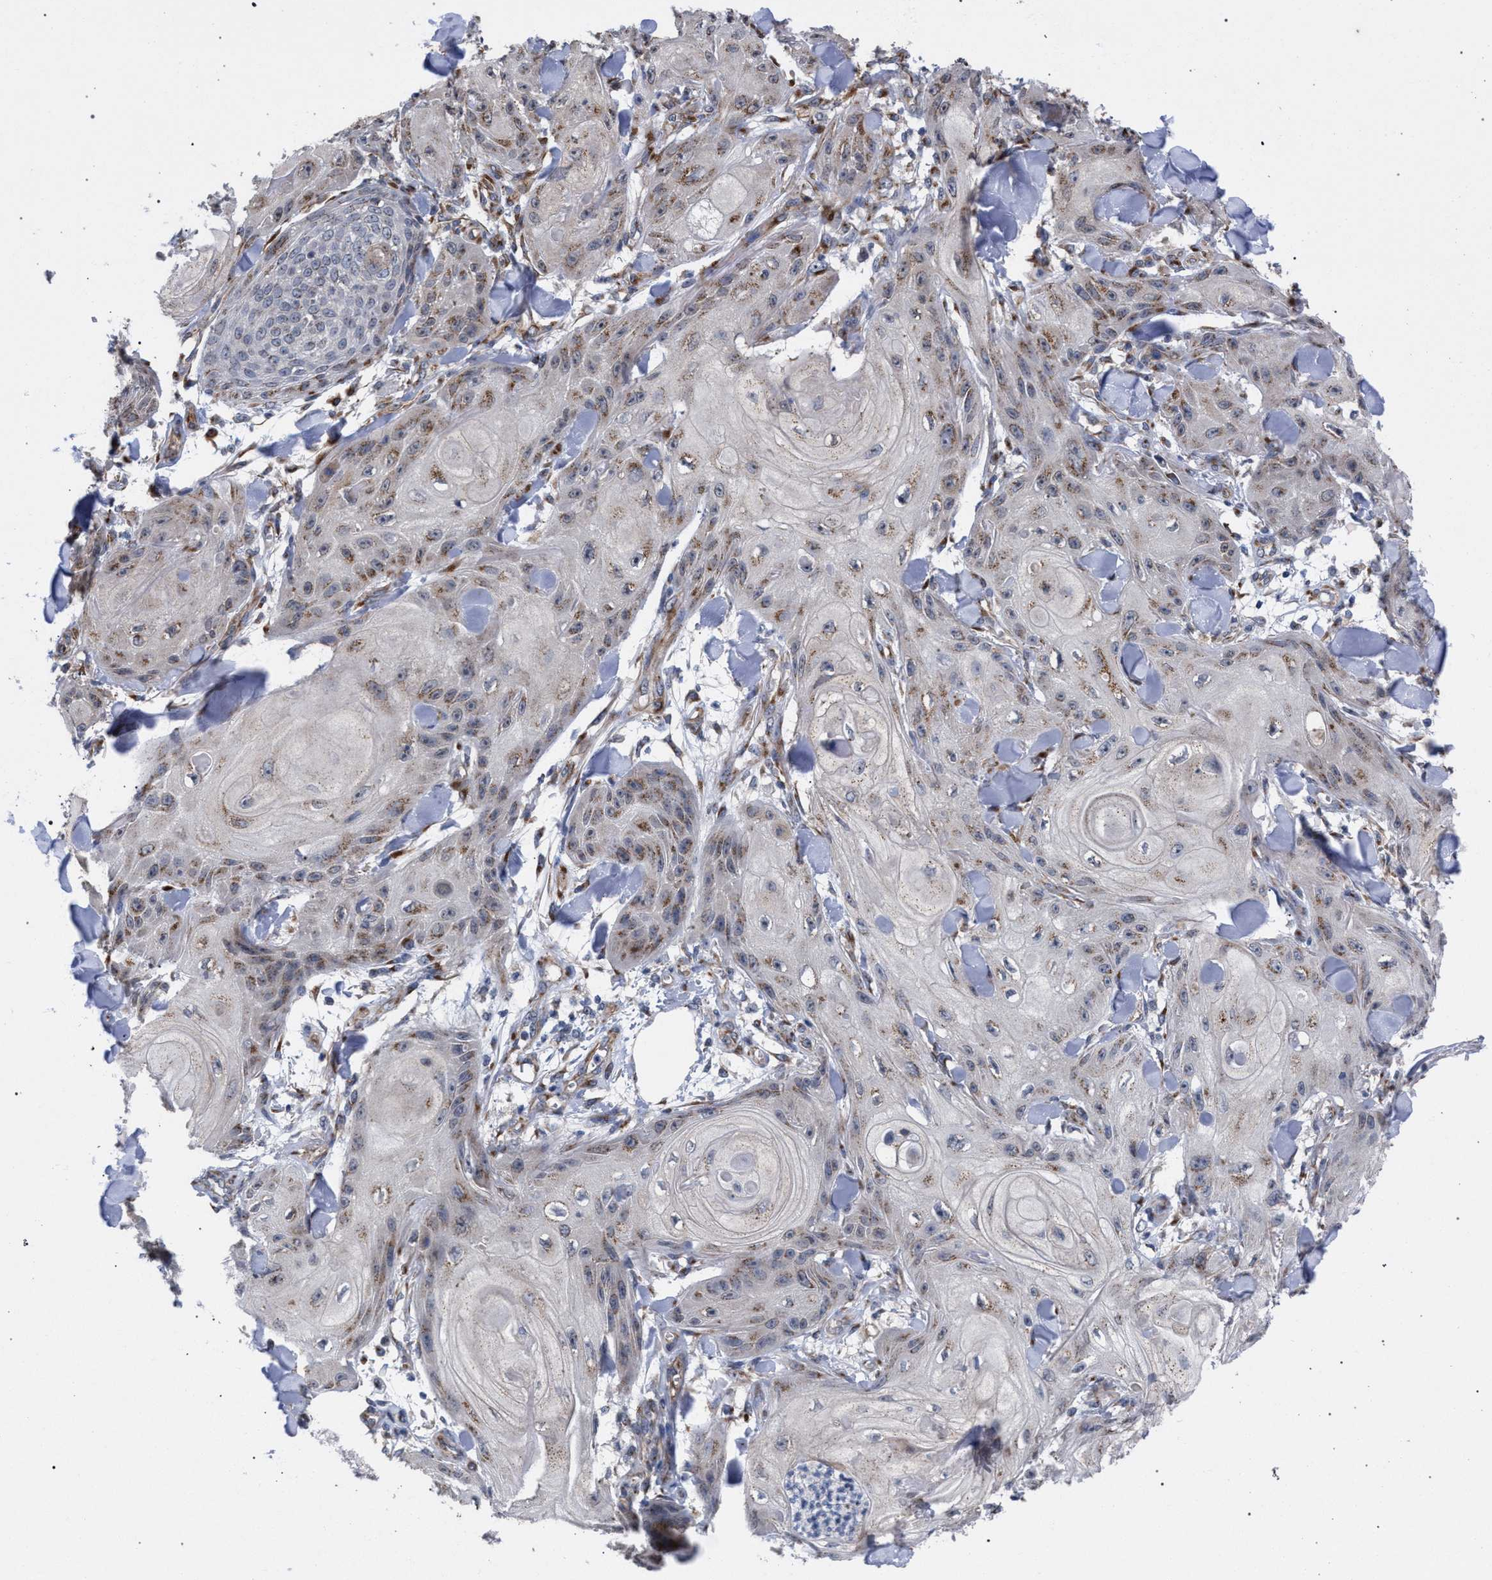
{"staining": {"intensity": "moderate", "quantity": "<25%", "location": "cytoplasmic/membranous"}, "tissue": "skin cancer", "cell_type": "Tumor cells", "image_type": "cancer", "snomed": [{"axis": "morphology", "description": "Squamous cell carcinoma, NOS"}, {"axis": "topography", "description": "Skin"}], "caption": "Skin squamous cell carcinoma stained for a protein reveals moderate cytoplasmic/membranous positivity in tumor cells.", "gene": "GOLGA2", "patient": {"sex": "male", "age": 74}}